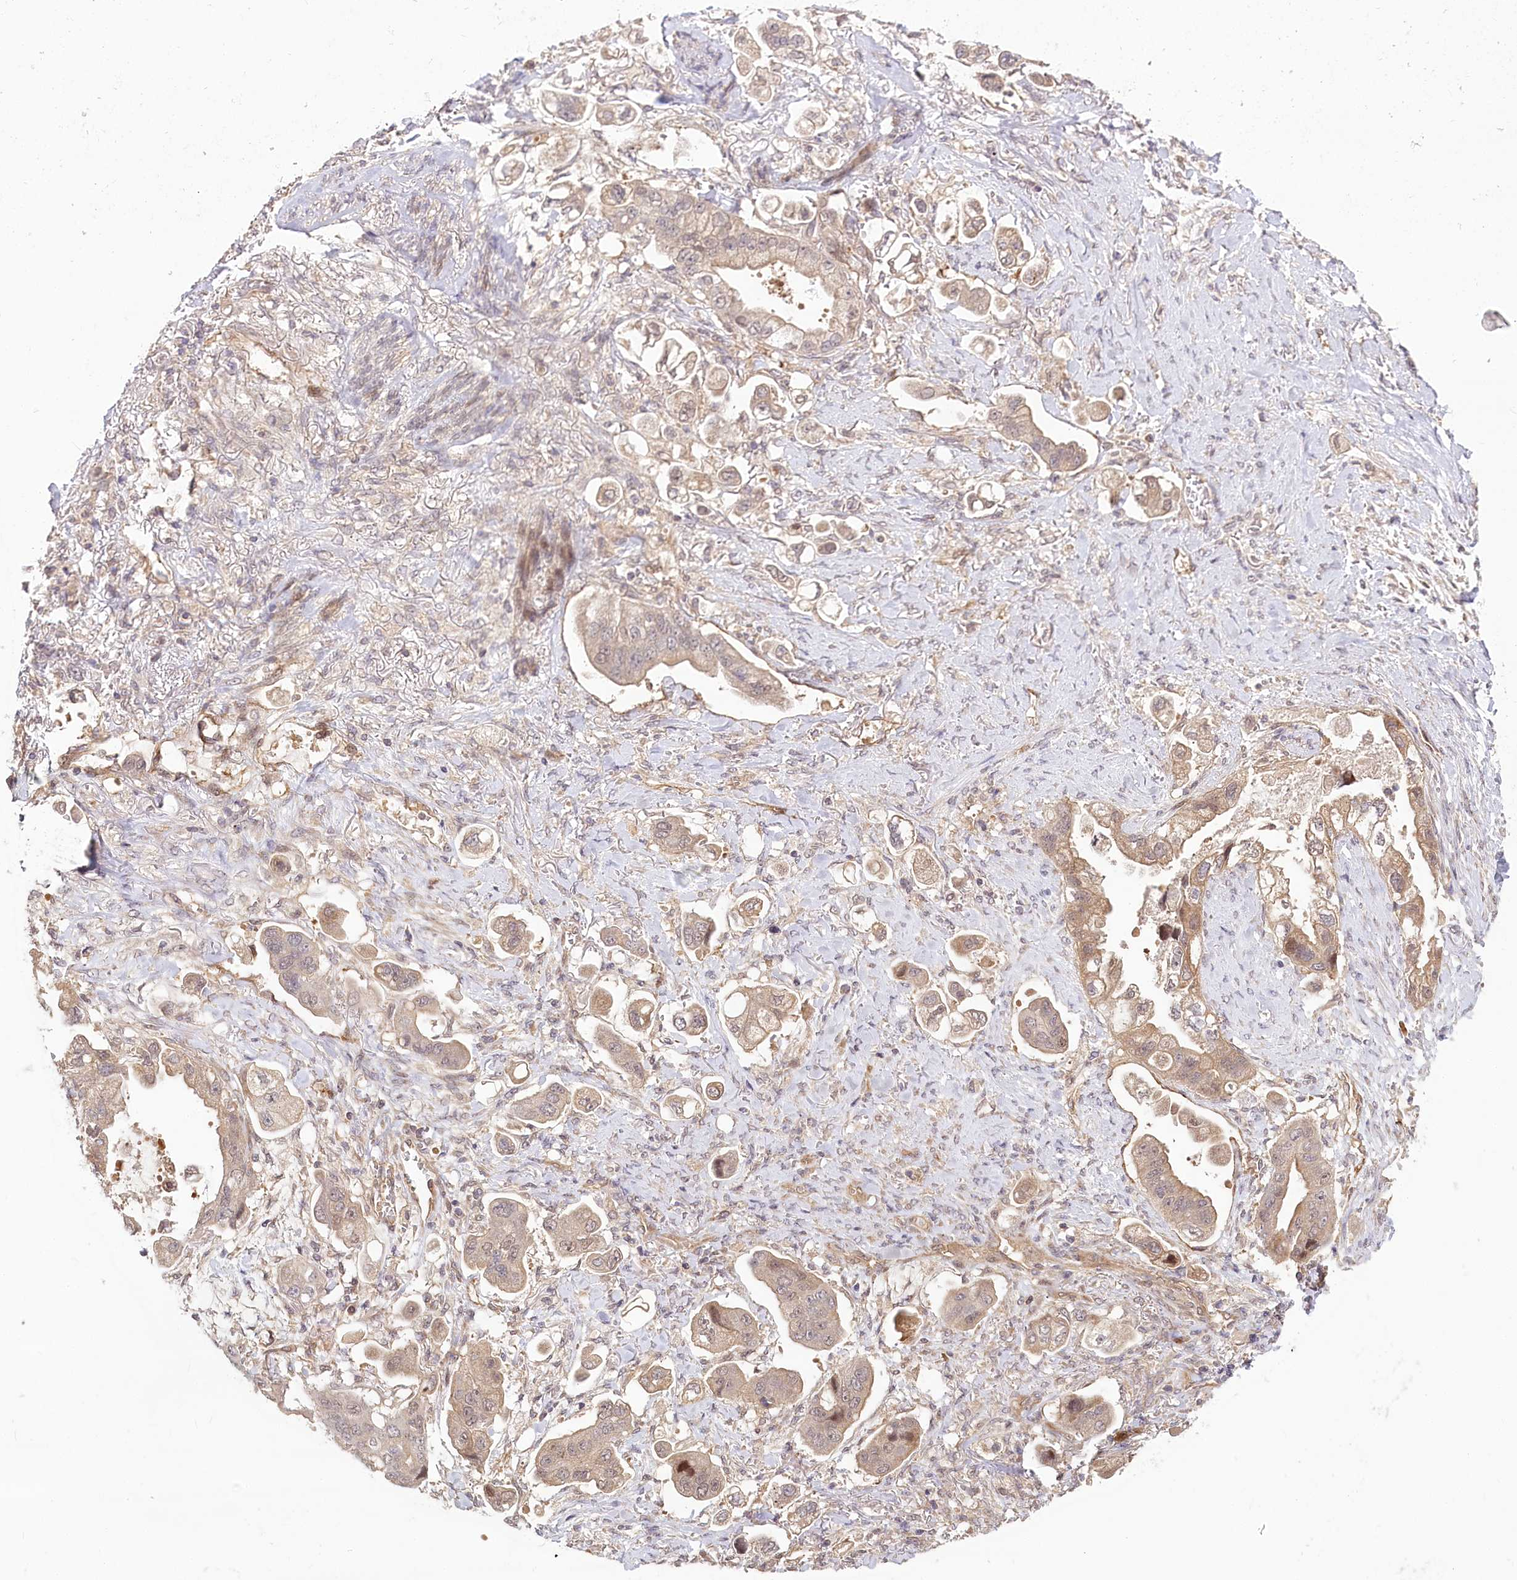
{"staining": {"intensity": "weak", "quantity": ">75%", "location": "cytoplasmic/membranous"}, "tissue": "stomach cancer", "cell_type": "Tumor cells", "image_type": "cancer", "snomed": [{"axis": "morphology", "description": "Adenocarcinoma, NOS"}, {"axis": "topography", "description": "Stomach"}], "caption": "The histopathology image shows immunohistochemical staining of adenocarcinoma (stomach). There is weak cytoplasmic/membranous positivity is seen in about >75% of tumor cells.", "gene": "CEP70", "patient": {"sex": "male", "age": 62}}